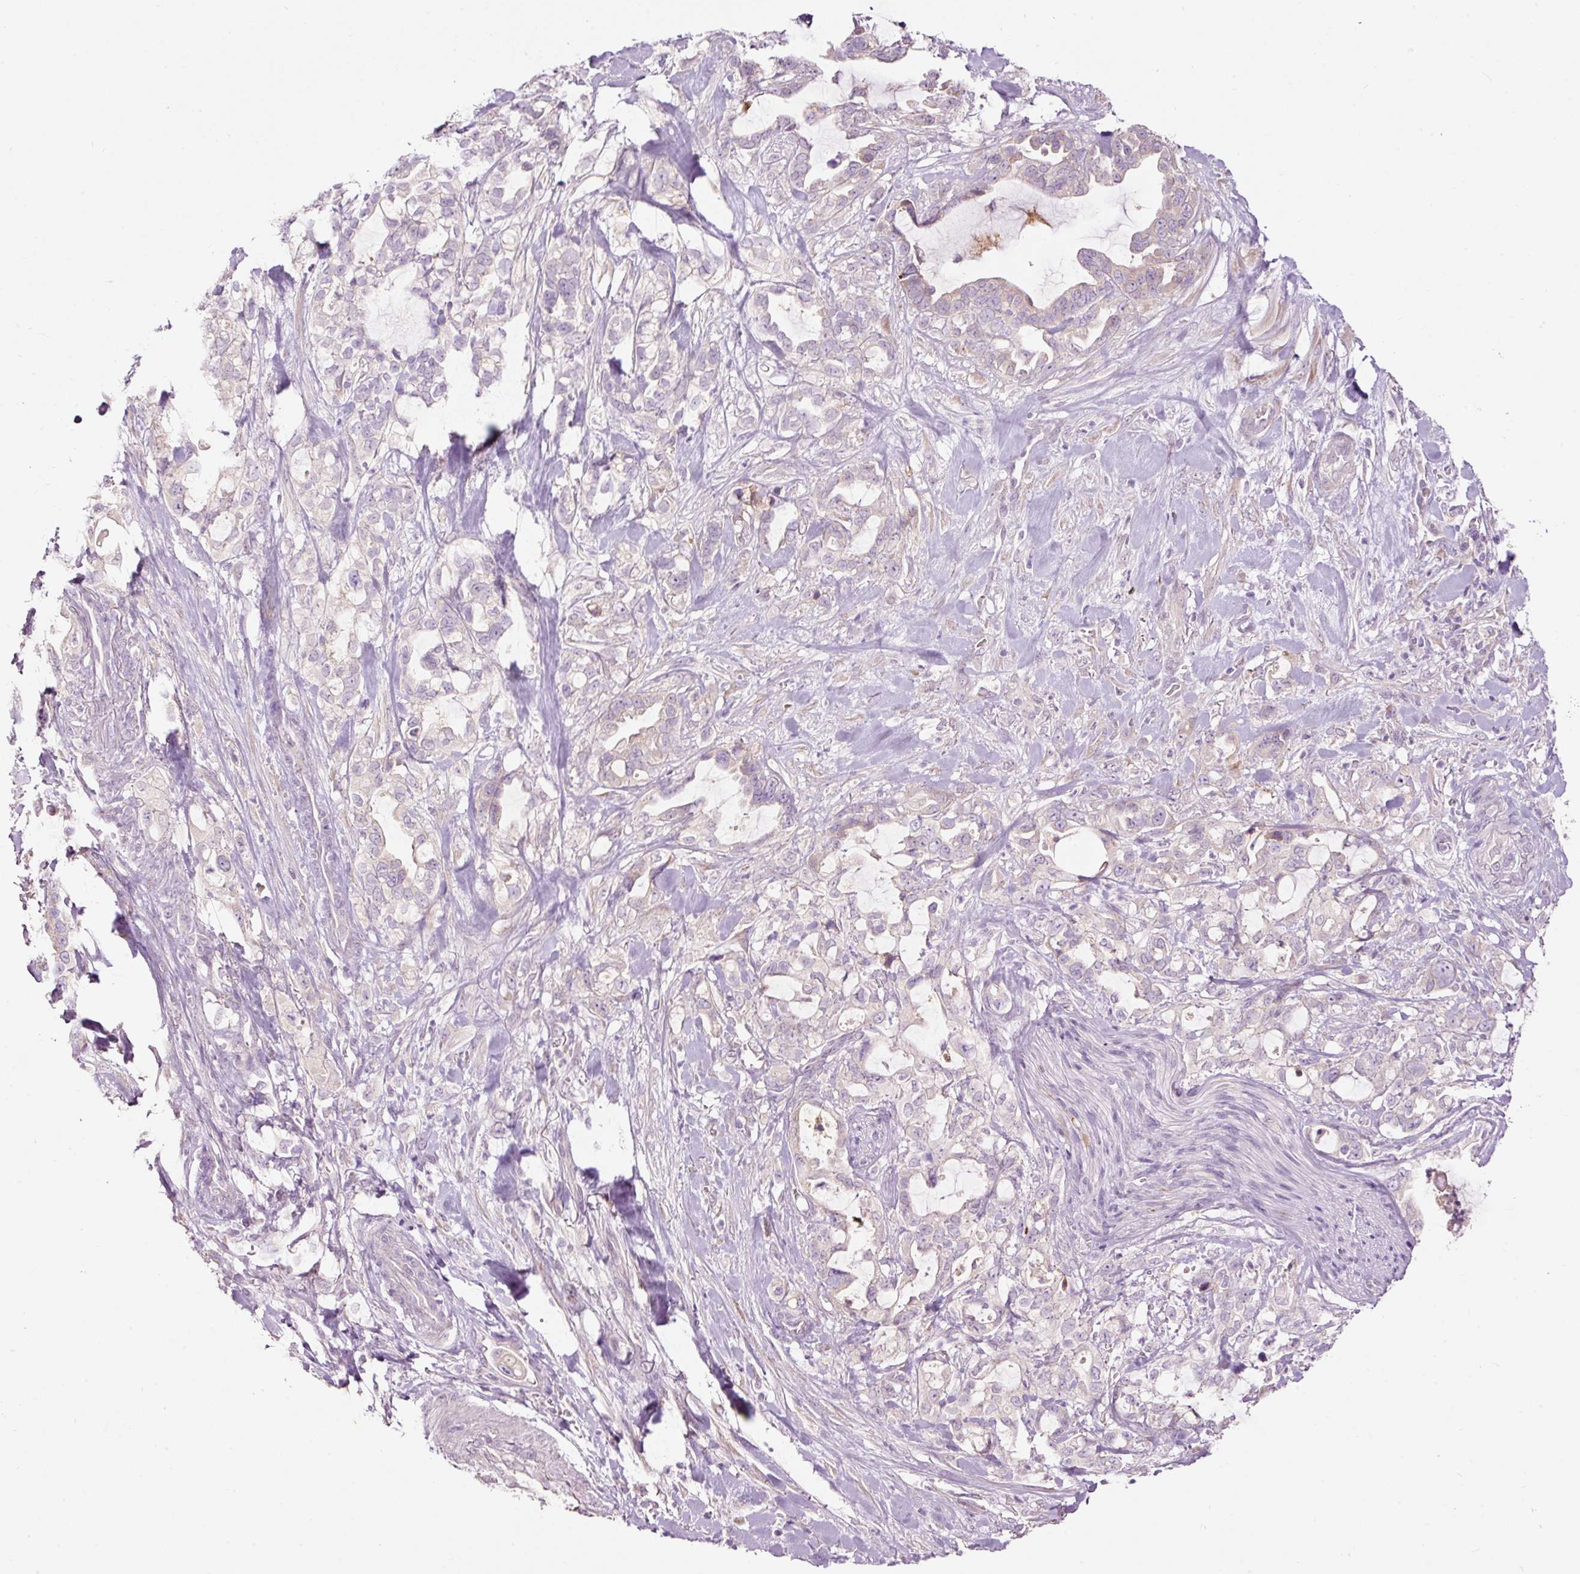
{"staining": {"intensity": "negative", "quantity": "none", "location": "none"}, "tissue": "pancreatic cancer", "cell_type": "Tumor cells", "image_type": "cancer", "snomed": [{"axis": "morphology", "description": "Adenocarcinoma, NOS"}, {"axis": "topography", "description": "Pancreas"}], "caption": "Tumor cells are negative for brown protein staining in adenocarcinoma (pancreatic).", "gene": "RSPO2", "patient": {"sex": "female", "age": 61}}